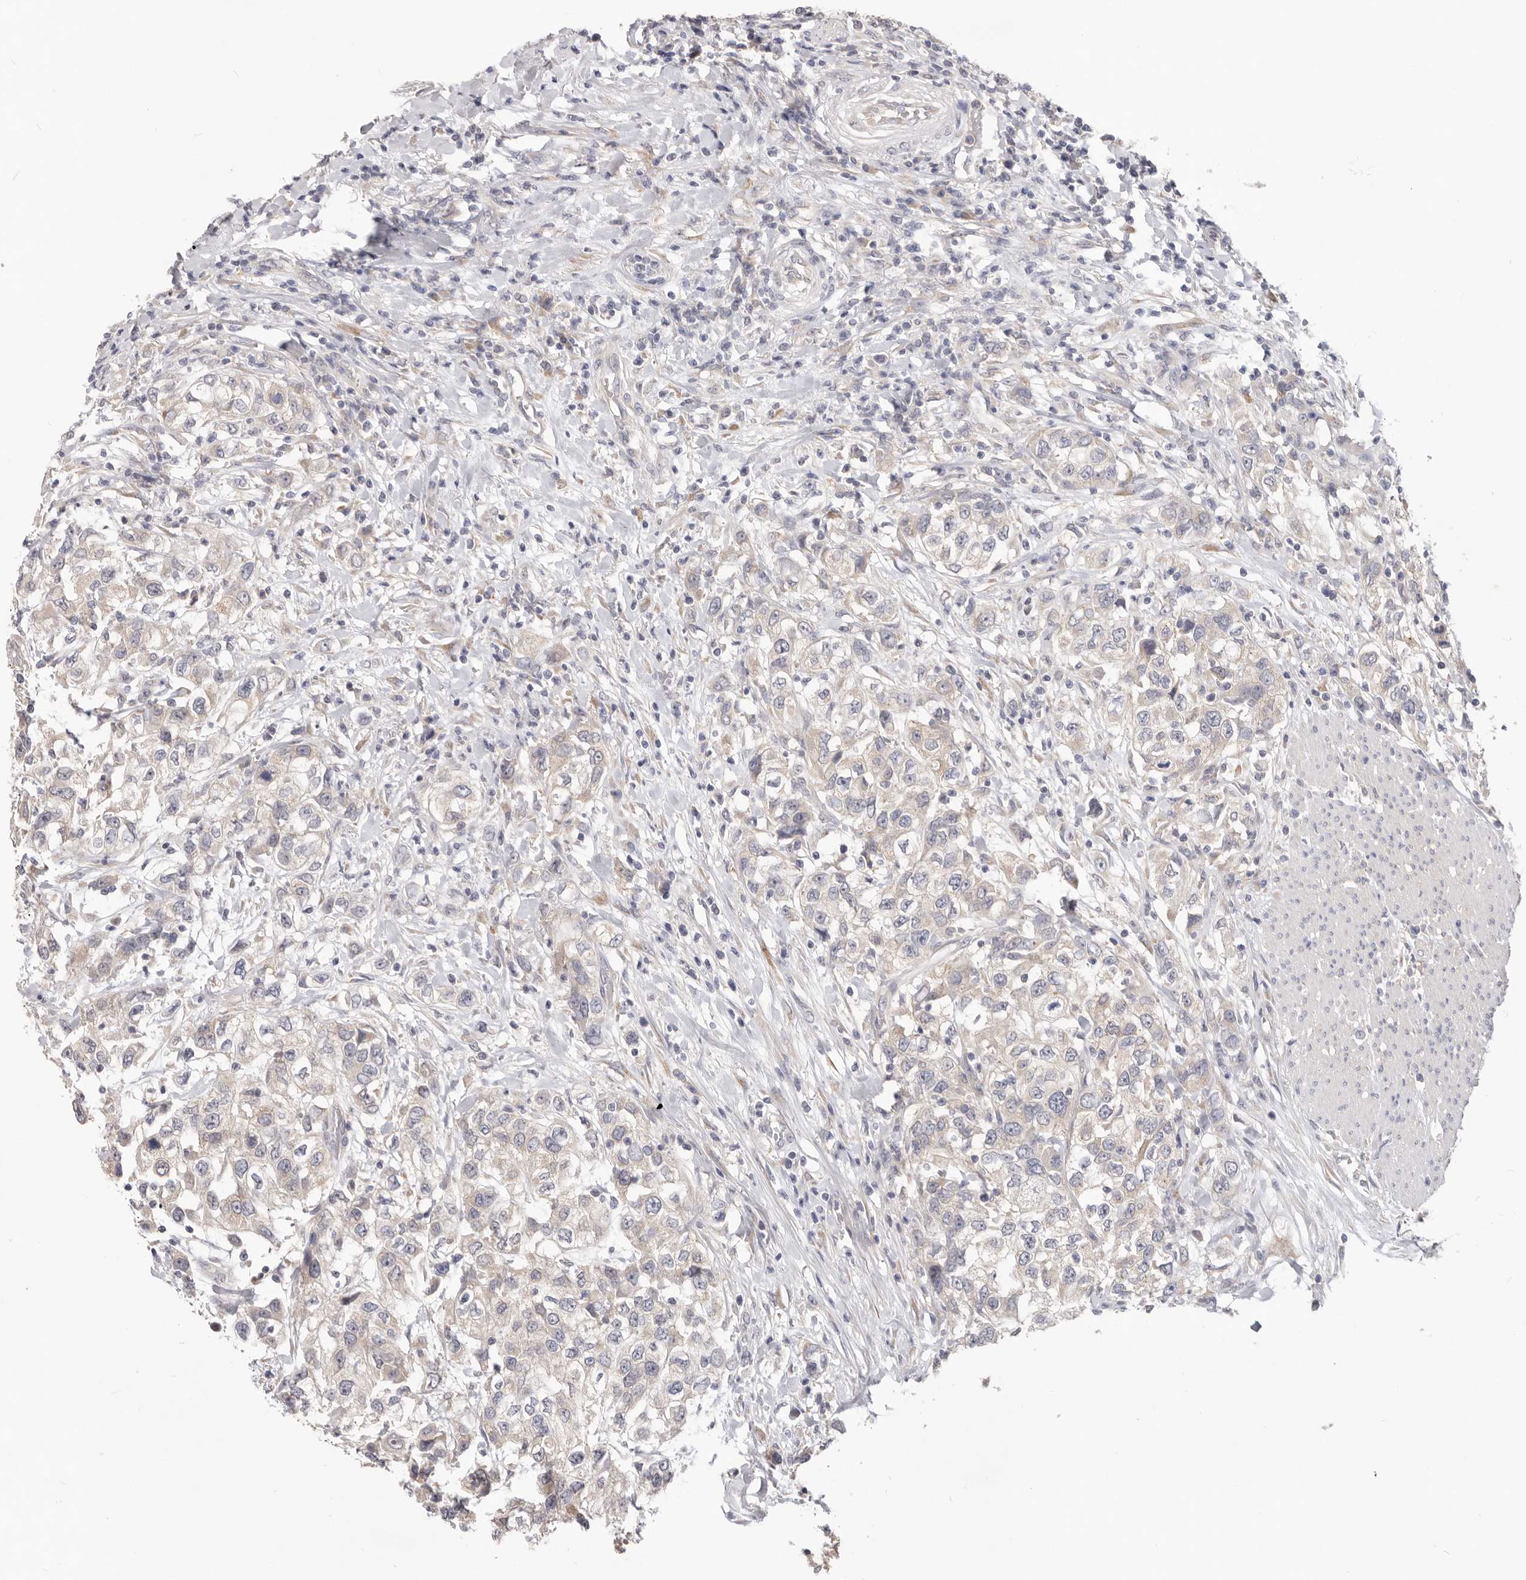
{"staining": {"intensity": "weak", "quantity": "<25%", "location": "cytoplasmic/membranous"}, "tissue": "urothelial cancer", "cell_type": "Tumor cells", "image_type": "cancer", "snomed": [{"axis": "morphology", "description": "Urothelial carcinoma, High grade"}, {"axis": "topography", "description": "Urinary bladder"}], "caption": "The immunohistochemistry micrograph has no significant expression in tumor cells of high-grade urothelial carcinoma tissue. The staining is performed using DAB brown chromogen with nuclei counter-stained in using hematoxylin.", "gene": "WDR77", "patient": {"sex": "female", "age": 80}}